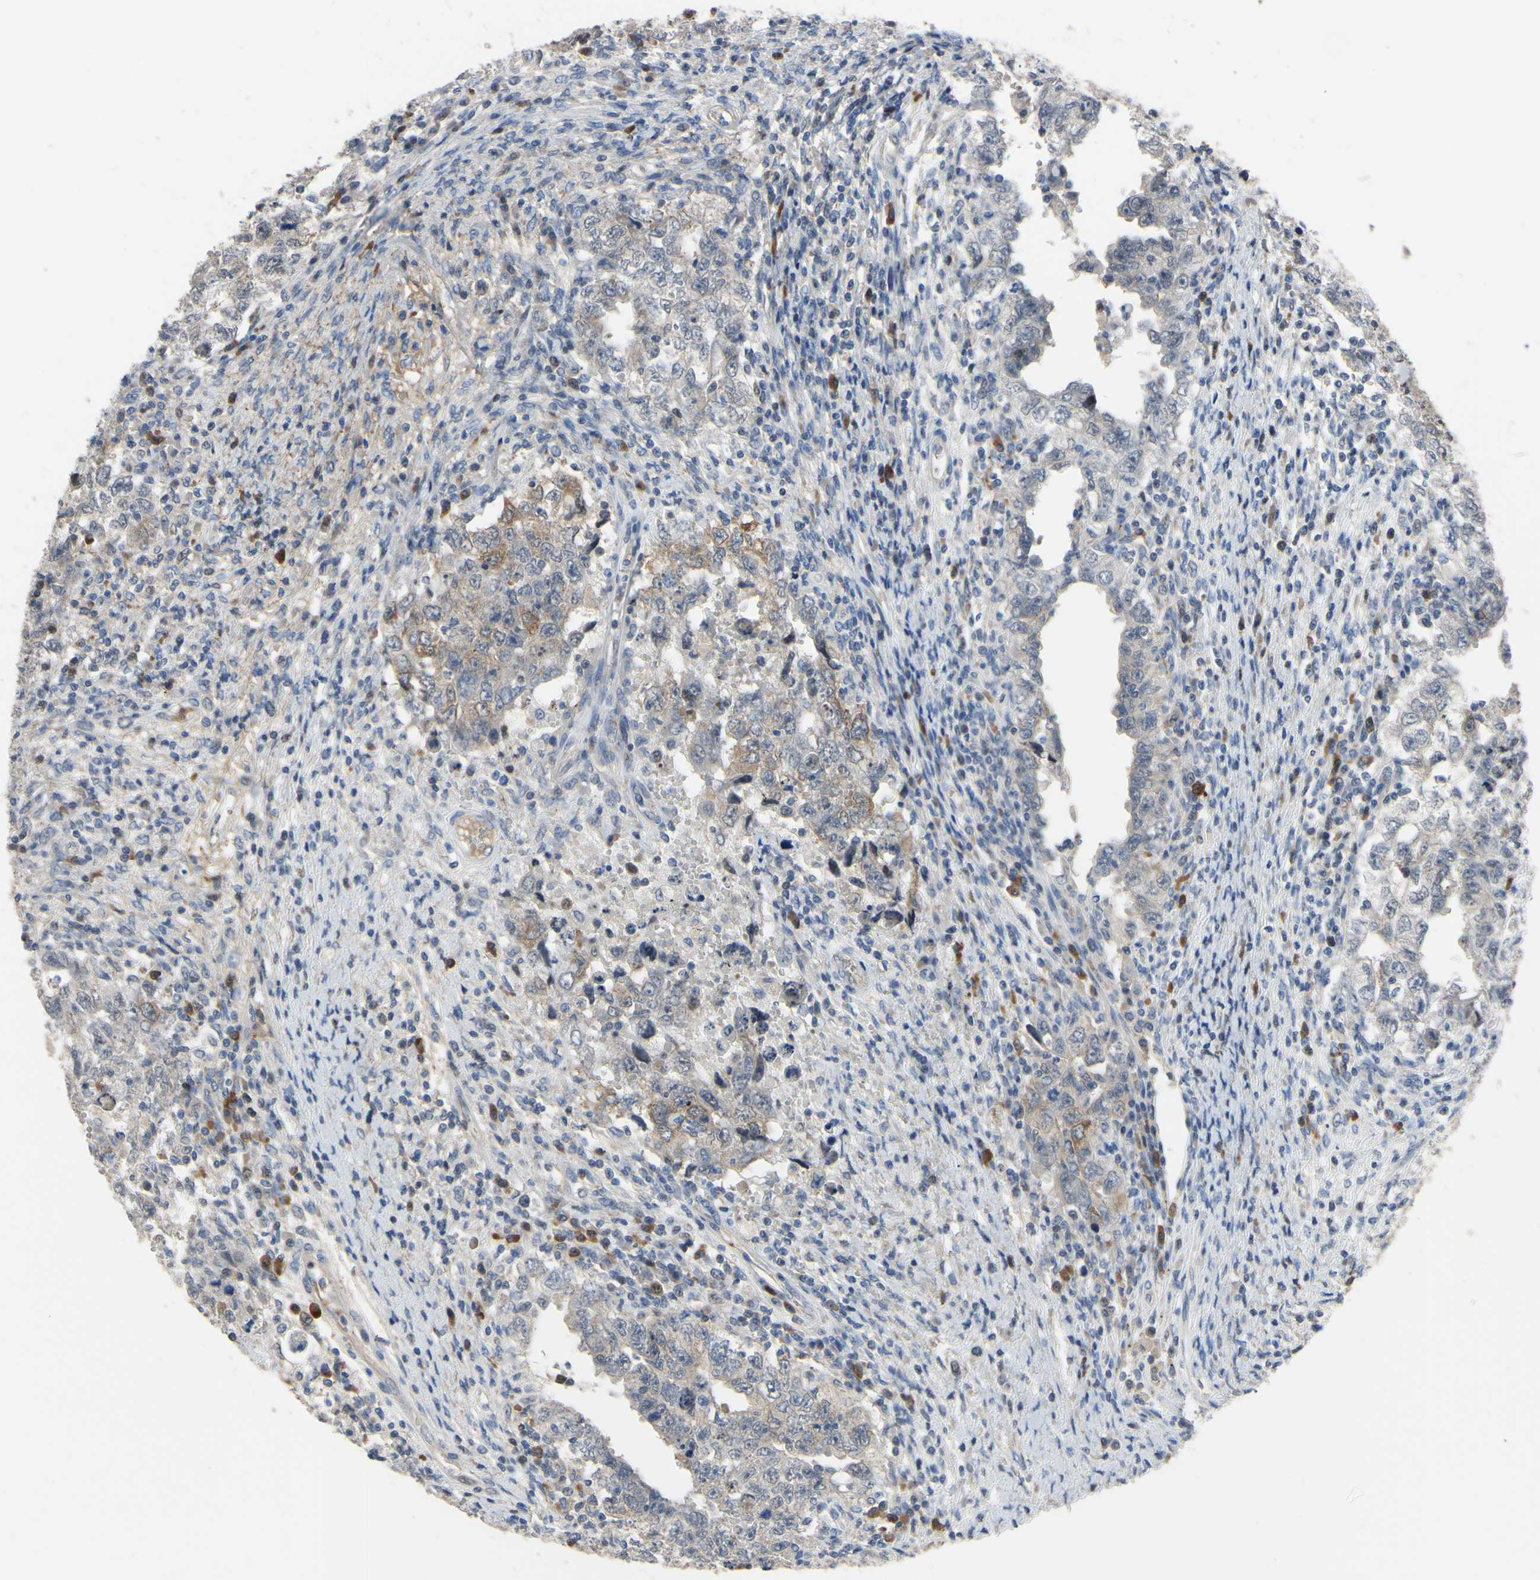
{"staining": {"intensity": "weak", "quantity": ">75%", "location": "cytoplasmic/membranous"}, "tissue": "testis cancer", "cell_type": "Tumor cells", "image_type": "cancer", "snomed": [{"axis": "morphology", "description": "Carcinoma, Embryonal, NOS"}, {"axis": "topography", "description": "Testis"}], "caption": "DAB (3,3'-diaminobenzidine) immunohistochemical staining of testis embryonal carcinoma shows weak cytoplasmic/membranous protein positivity in approximately >75% of tumor cells. The protein is stained brown, and the nuclei are stained in blue (DAB (3,3'-diaminobenzidine) IHC with brightfield microscopy, high magnification).", "gene": "LHX9", "patient": {"sex": "male", "age": 26}}